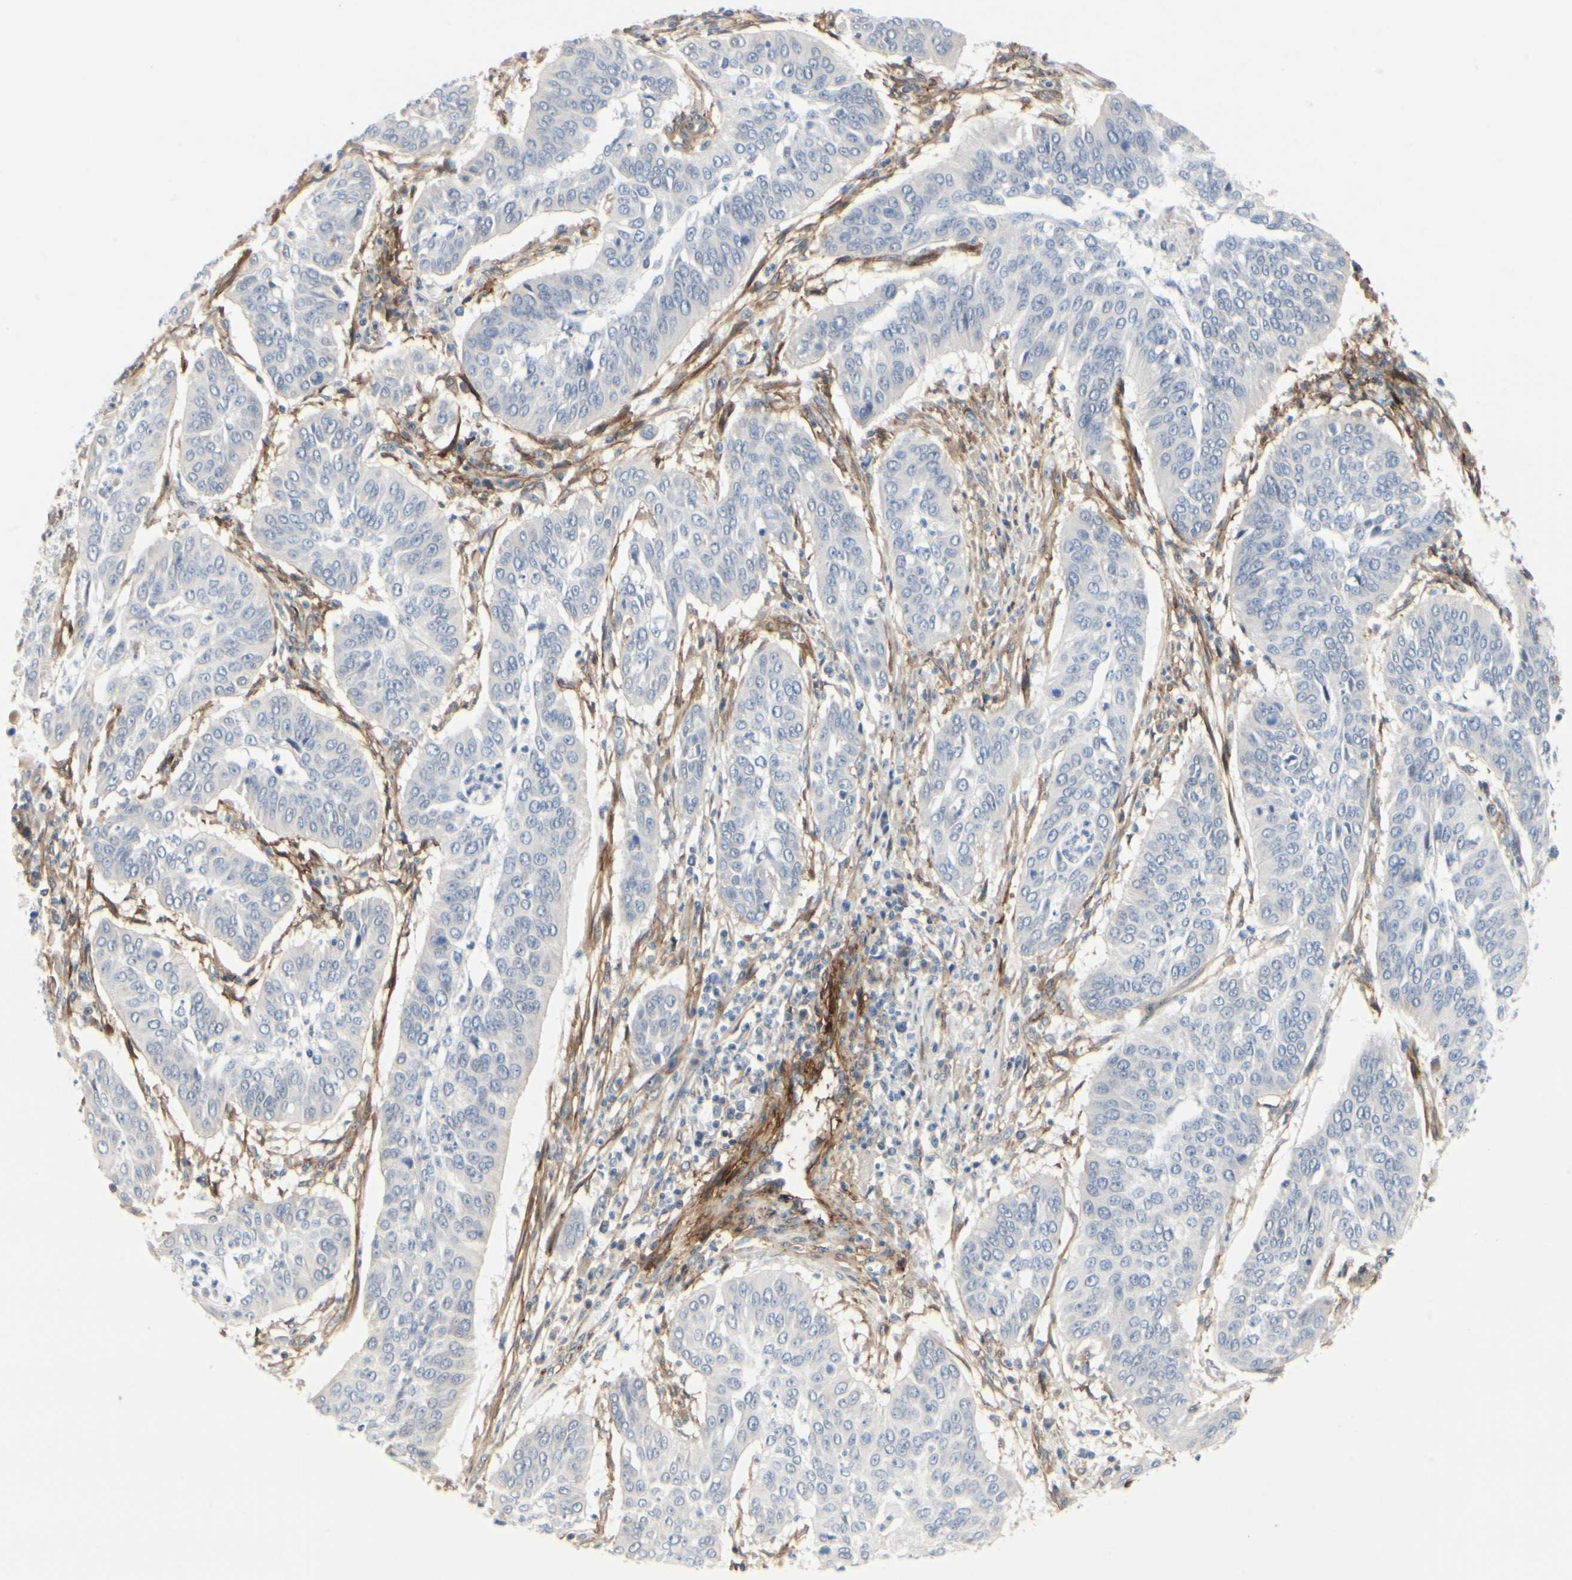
{"staining": {"intensity": "negative", "quantity": "none", "location": "none"}, "tissue": "cervical cancer", "cell_type": "Tumor cells", "image_type": "cancer", "snomed": [{"axis": "morphology", "description": "Normal tissue, NOS"}, {"axis": "morphology", "description": "Squamous cell carcinoma, NOS"}, {"axis": "topography", "description": "Cervix"}], "caption": "Protein analysis of cervical cancer (squamous cell carcinoma) exhibits no significant expression in tumor cells.", "gene": "GGT5", "patient": {"sex": "female", "age": 39}}